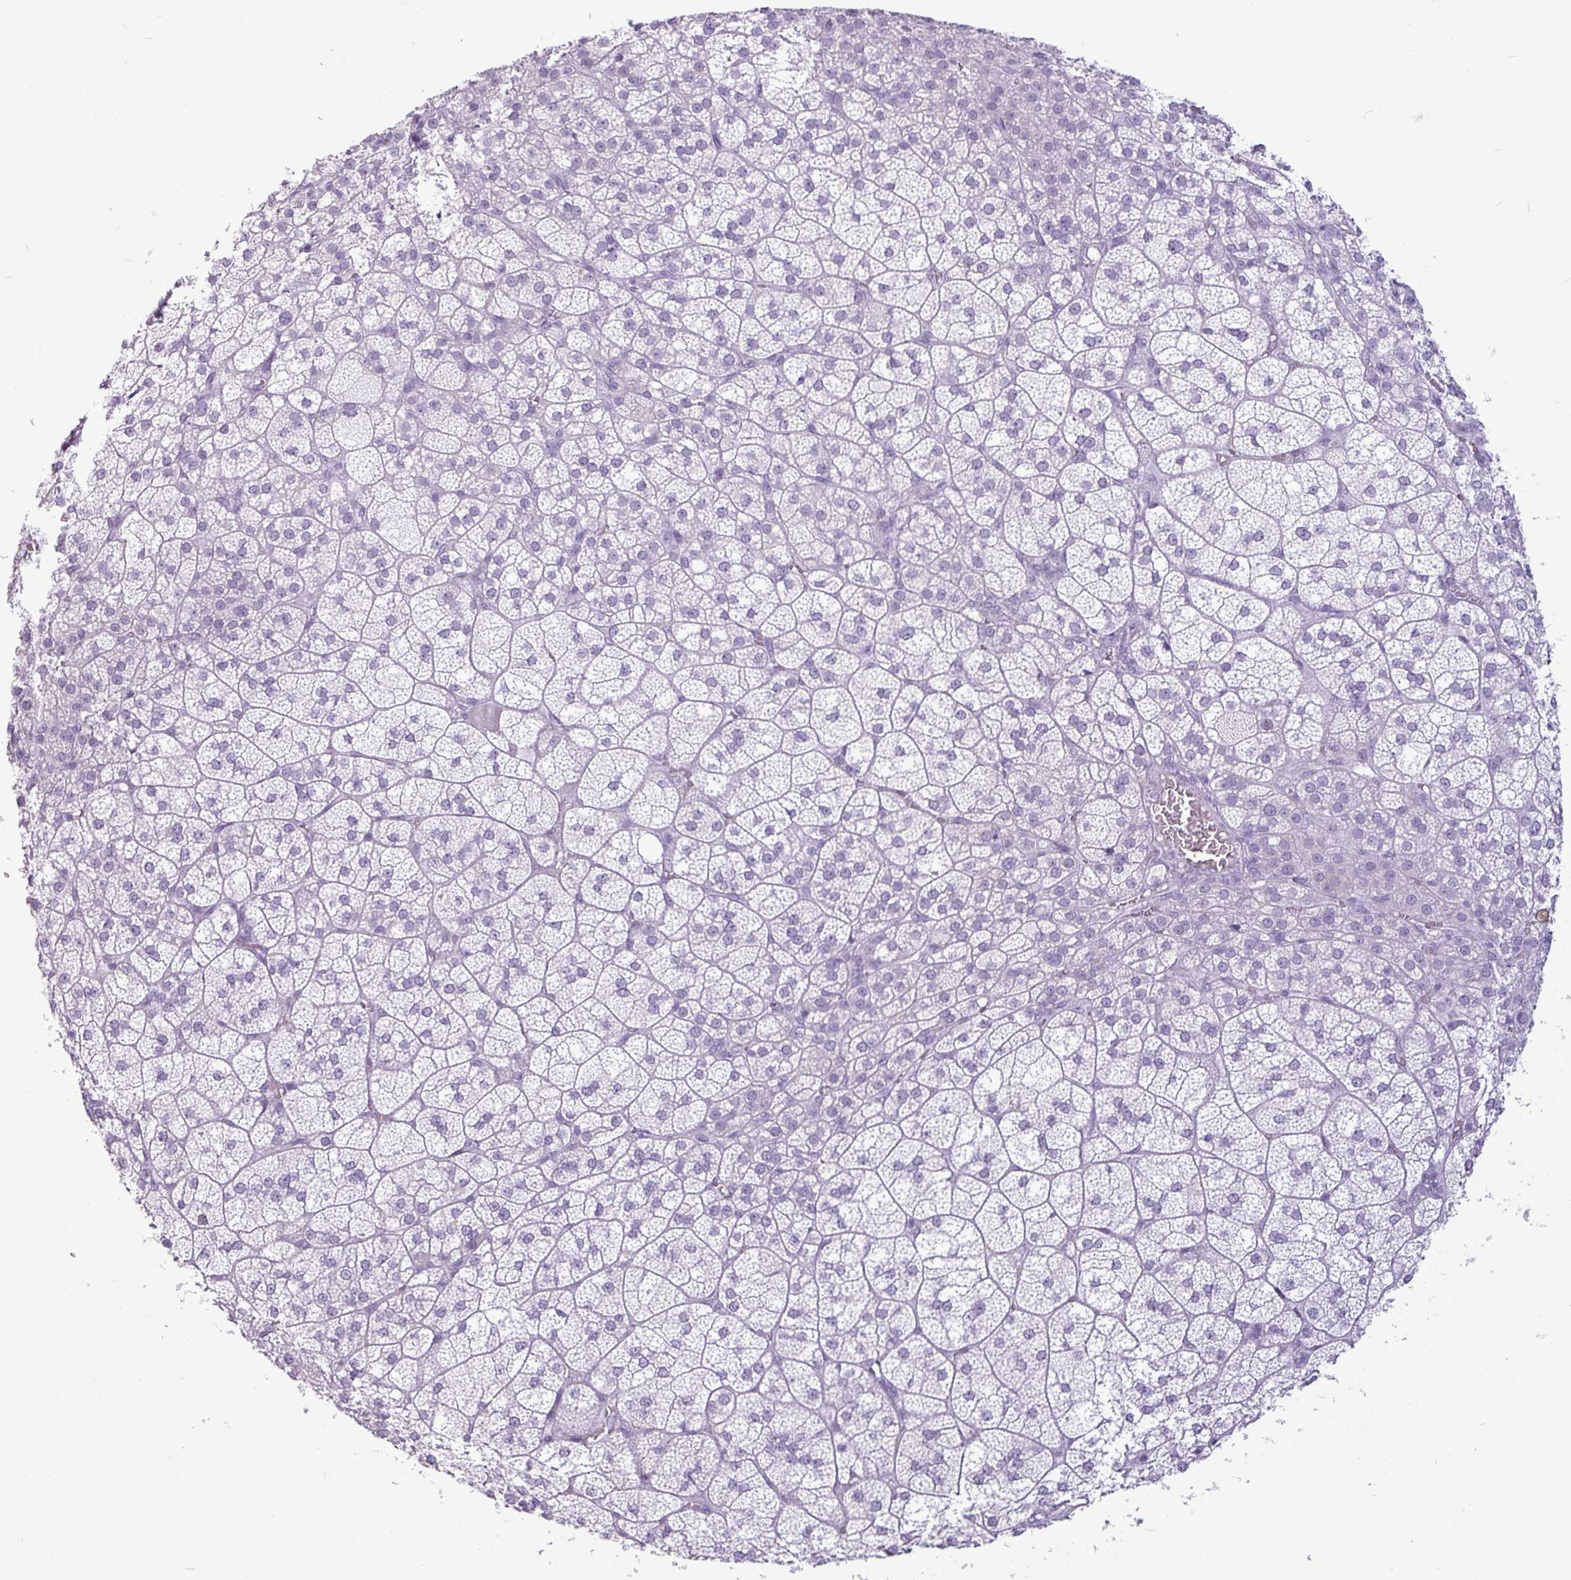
{"staining": {"intensity": "negative", "quantity": "none", "location": "none"}, "tissue": "adrenal gland", "cell_type": "Glandular cells", "image_type": "normal", "snomed": [{"axis": "morphology", "description": "Normal tissue, NOS"}, {"axis": "topography", "description": "Adrenal gland"}], "caption": "Glandular cells are negative for protein expression in benign human adrenal gland. (DAB IHC with hematoxylin counter stain).", "gene": "AMY2A", "patient": {"sex": "female", "age": 60}}